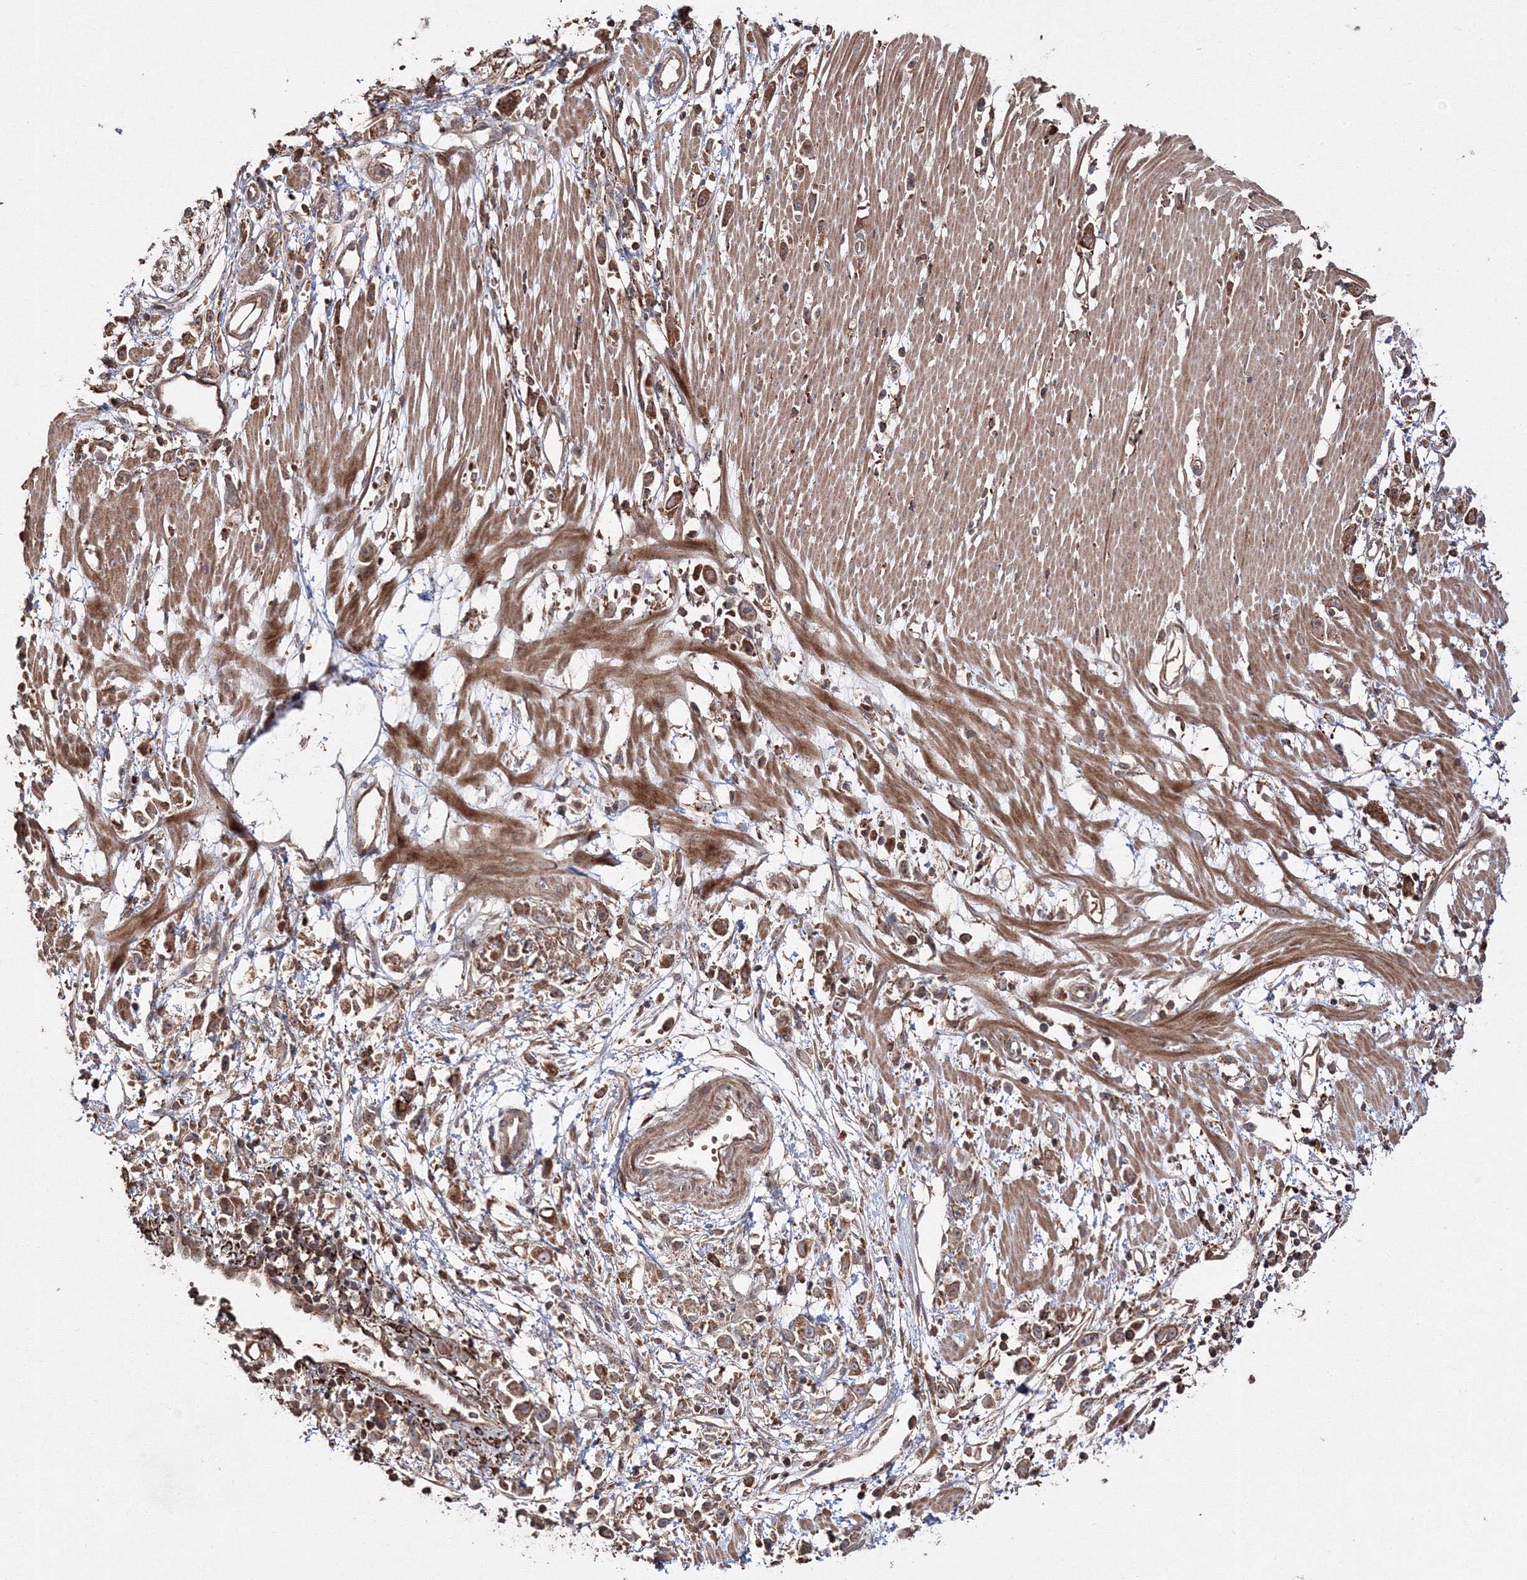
{"staining": {"intensity": "moderate", "quantity": ">75%", "location": "cytoplasmic/membranous"}, "tissue": "stomach cancer", "cell_type": "Tumor cells", "image_type": "cancer", "snomed": [{"axis": "morphology", "description": "Adenocarcinoma, NOS"}, {"axis": "topography", "description": "Stomach"}], "caption": "Immunohistochemistry (IHC) of human adenocarcinoma (stomach) displays medium levels of moderate cytoplasmic/membranous expression in approximately >75% of tumor cells. The protein is stained brown, and the nuclei are stained in blue (DAB (3,3'-diaminobenzidine) IHC with brightfield microscopy, high magnification).", "gene": "DDO", "patient": {"sex": "female", "age": 59}}